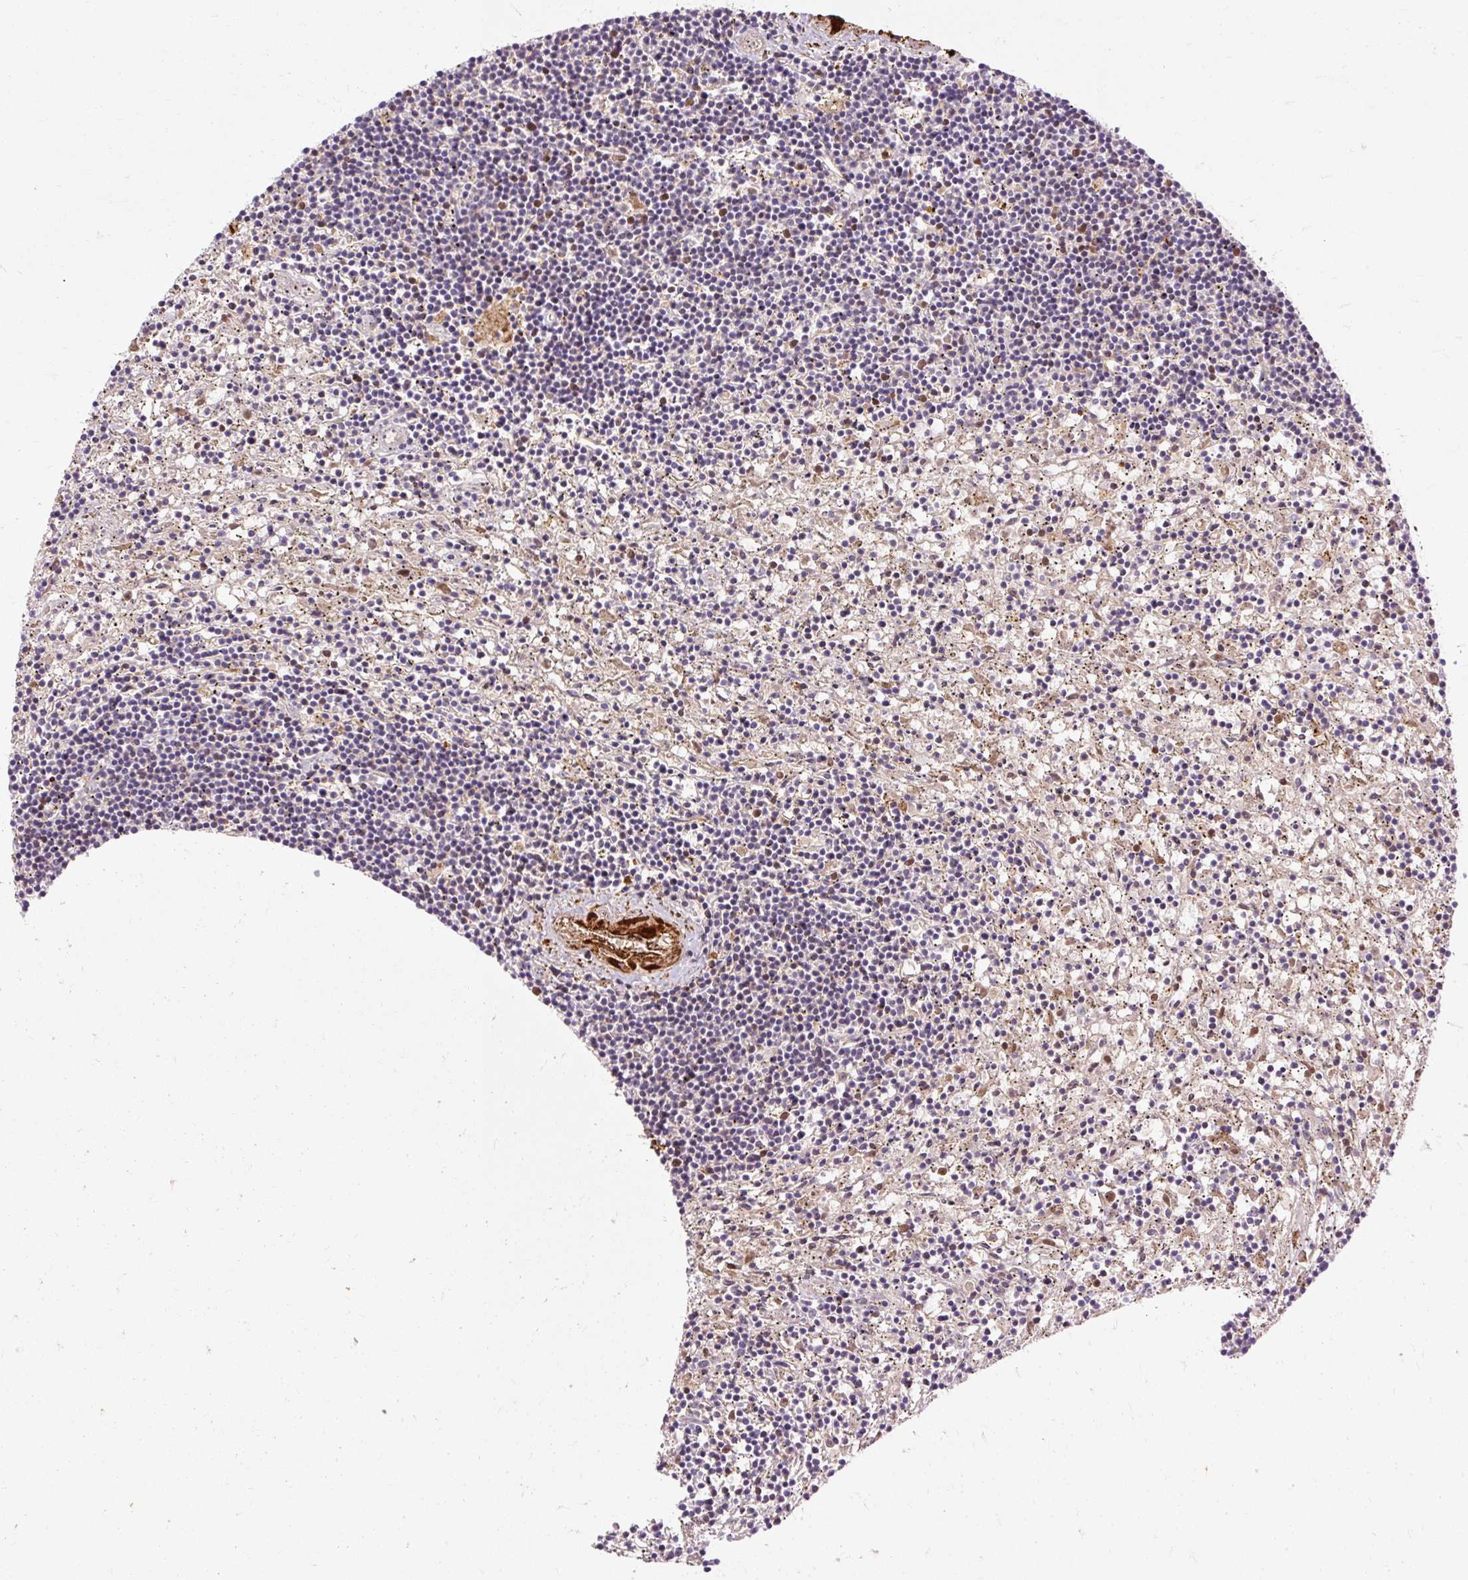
{"staining": {"intensity": "negative", "quantity": "none", "location": "none"}, "tissue": "lymphoma", "cell_type": "Tumor cells", "image_type": "cancer", "snomed": [{"axis": "morphology", "description": "Malignant lymphoma, non-Hodgkin's type, Low grade"}, {"axis": "topography", "description": "Spleen"}], "caption": "The IHC photomicrograph has no significant expression in tumor cells of lymphoma tissue. (Brightfield microscopy of DAB (3,3'-diaminobenzidine) immunohistochemistry (IHC) at high magnification).", "gene": "CEBPZ", "patient": {"sex": "male", "age": 76}}